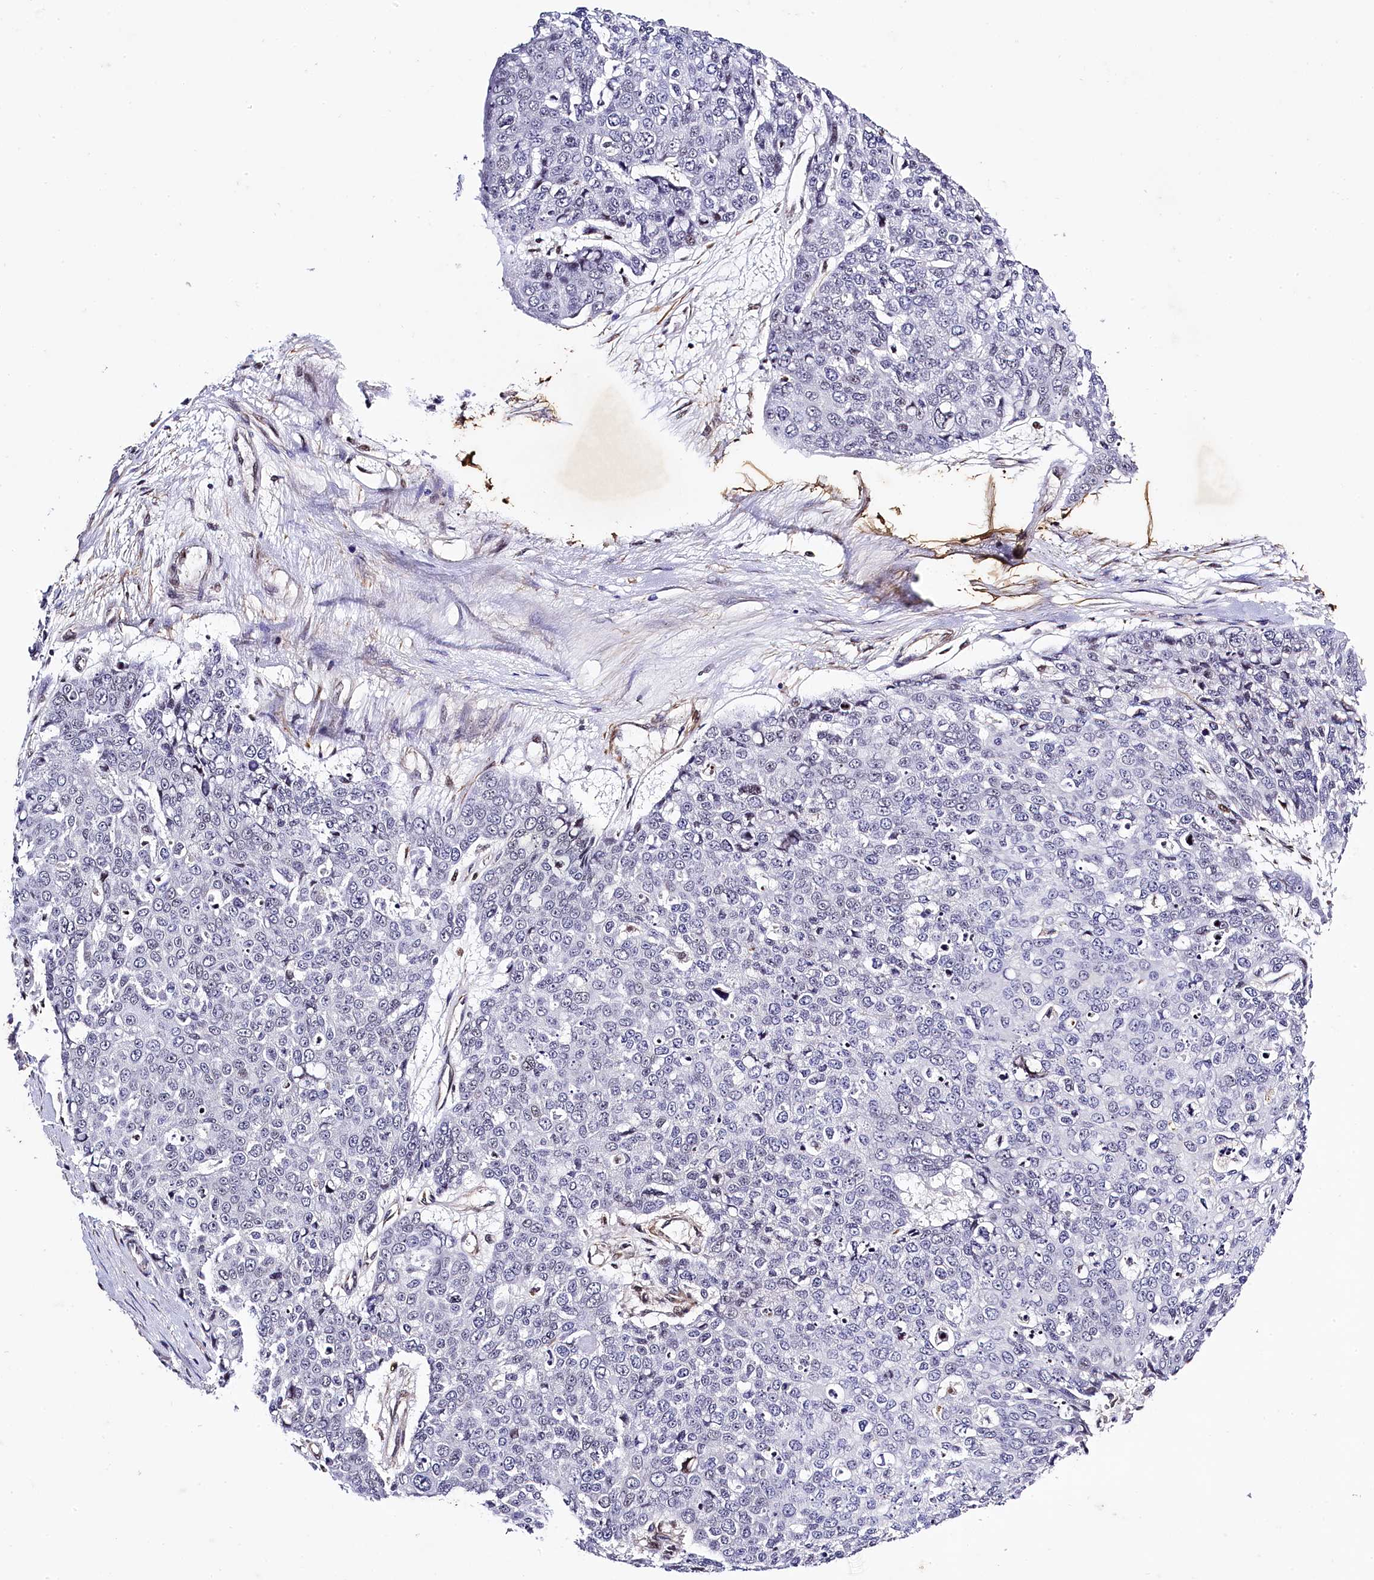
{"staining": {"intensity": "negative", "quantity": "none", "location": "none"}, "tissue": "skin cancer", "cell_type": "Tumor cells", "image_type": "cancer", "snomed": [{"axis": "morphology", "description": "Squamous cell carcinoma, NOS"}, {"axis": "topography", "description": "Skin"}], "caption": "High power microscopy photomicrograph of an immunohistochemistry image of skin squamous cell carcinoma, revealing no significant expression in tumor cells.", "gene": "SAMD10", "patient": {"sex": "male", "age": 71}}